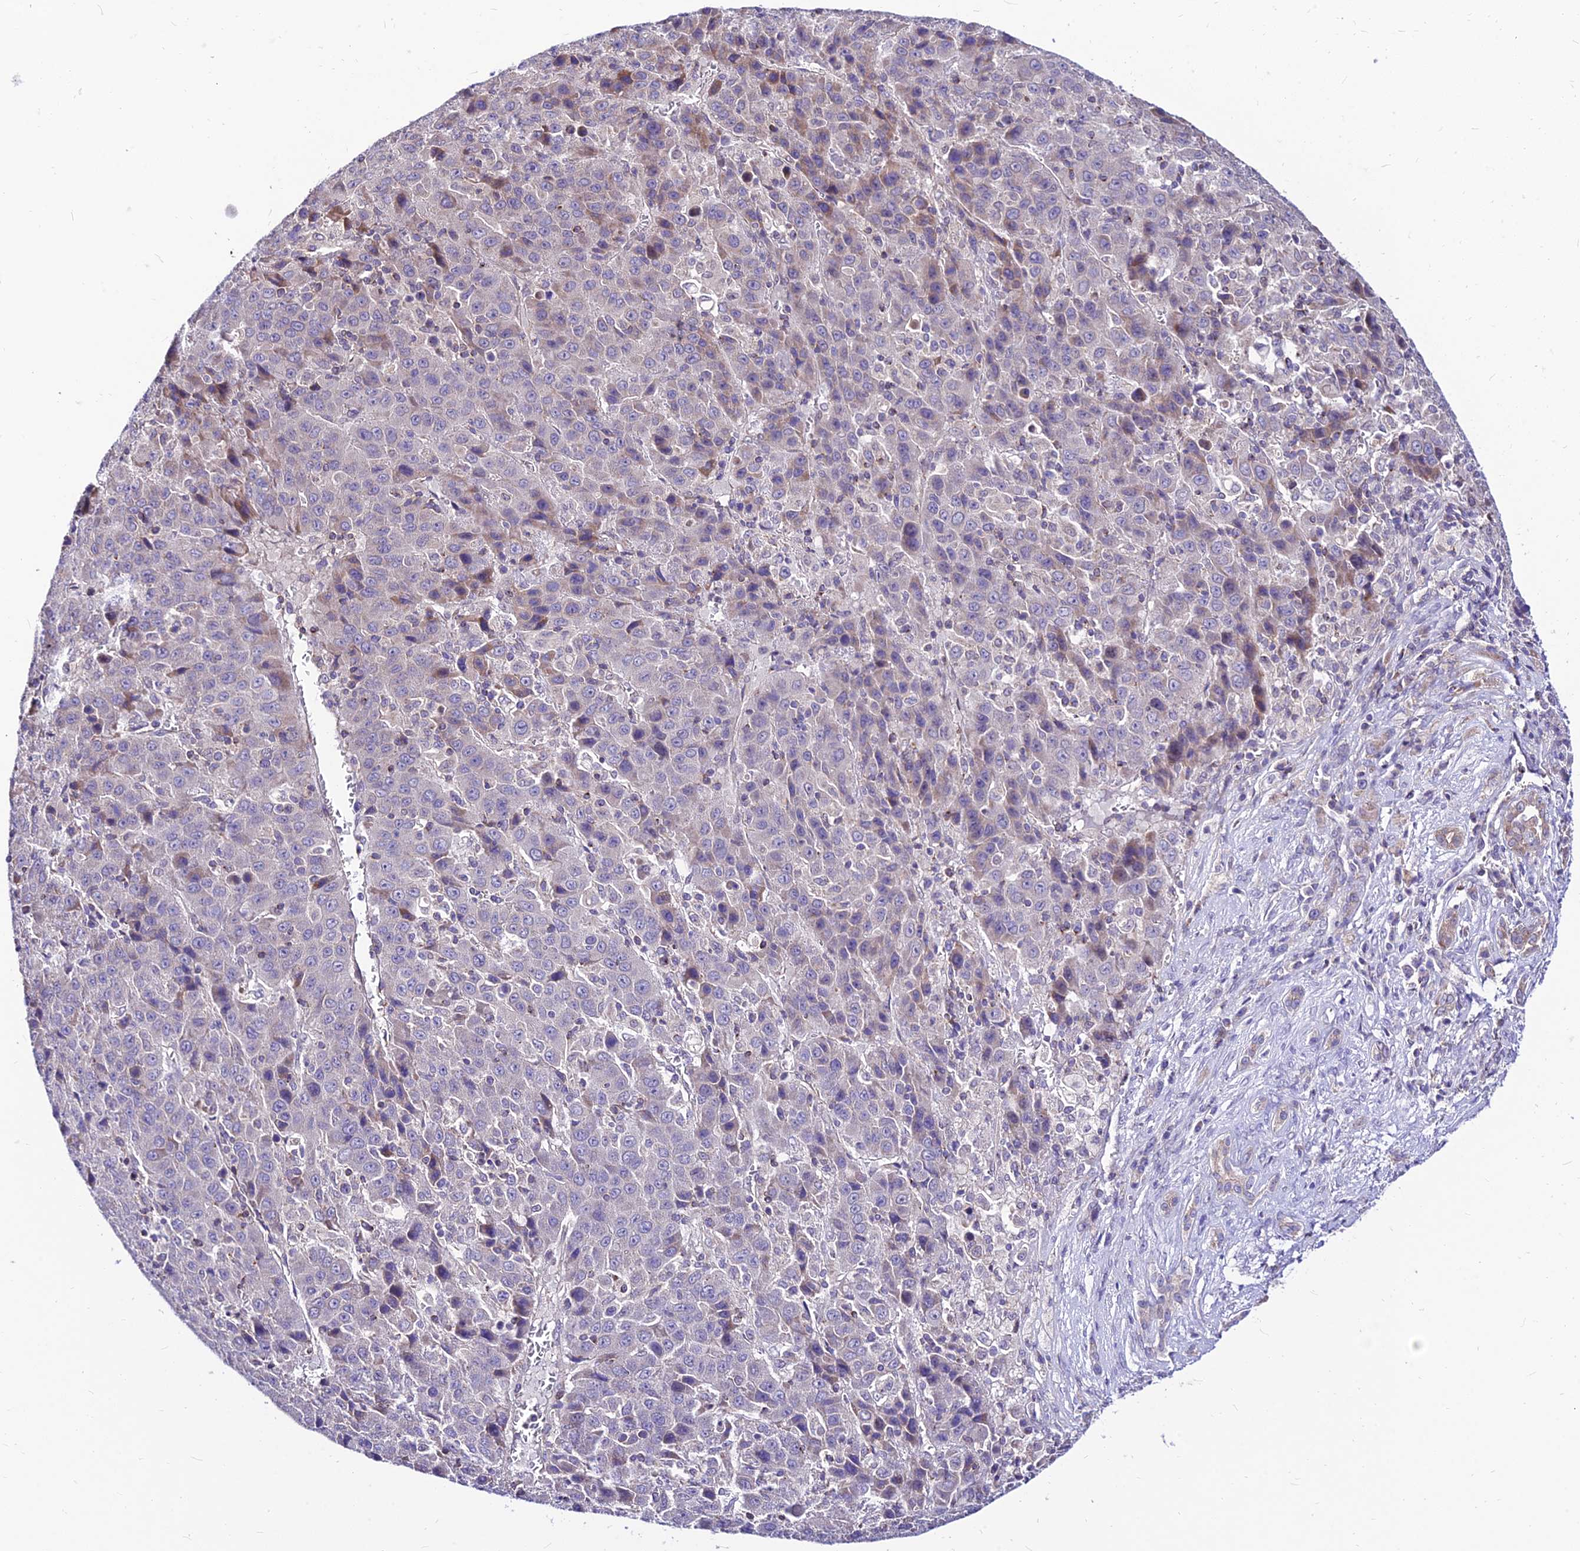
{"staining": {"intensity": "negative", "quantity": "none", "location": "none"}, "tissue": "liver cancer", "cell_type": "Tumor cells", "image_type": "cancer", "snomed": [{"axis": "morphology", "description": "Carcinoma, Hepatocellular, NOS"}, {"axis": "topography", "description": "Liver"}], "caption": "DAB (3,3'-diaminobenzidine) immunohistochemical staining of liver cancer (hepatocellular carcinoma) shows no significant expression in tumor cells.", "gene": "C6orf132", "patient": {"sex": "female", "age": 53}}